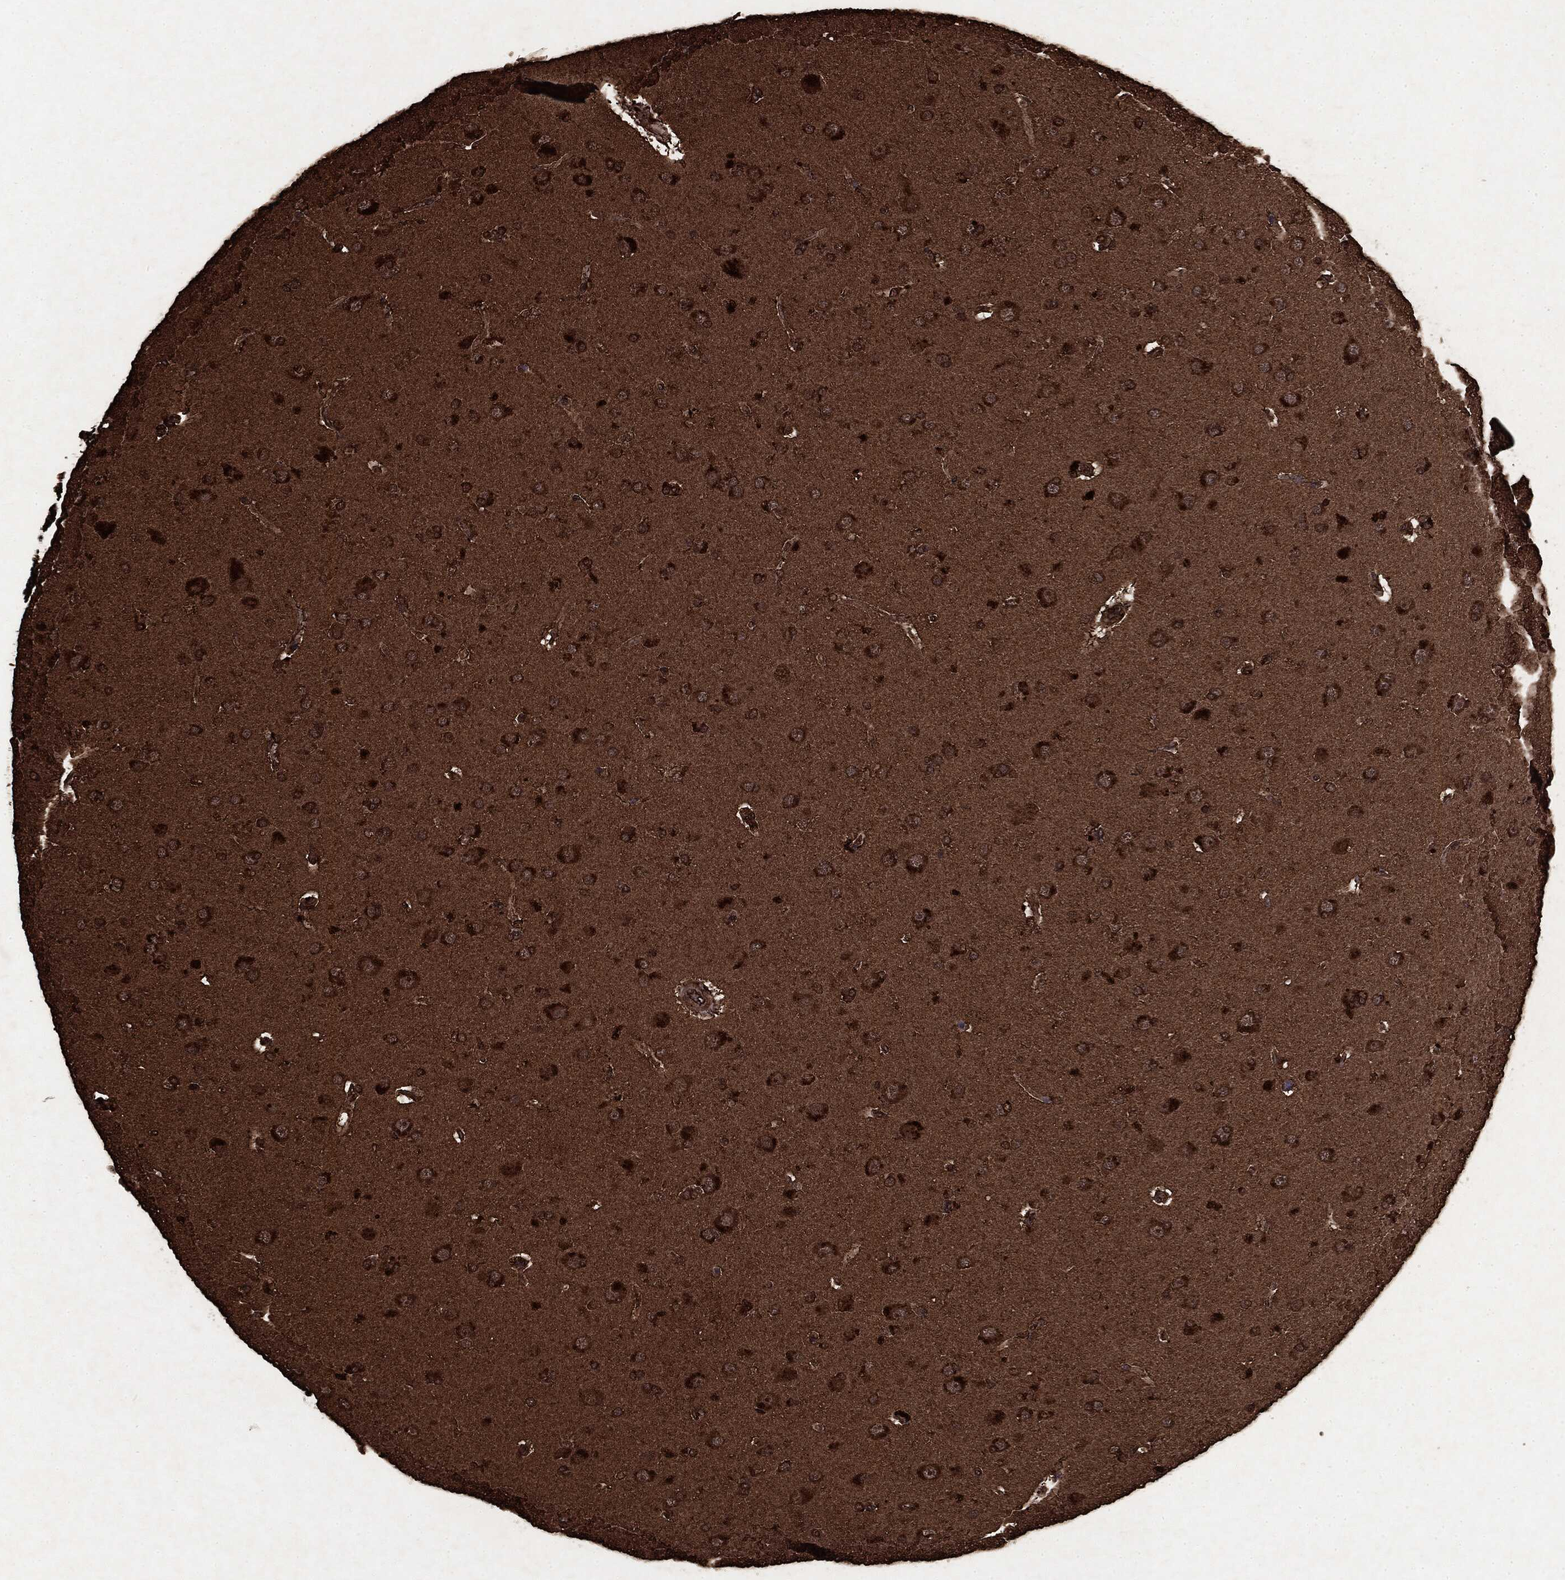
{"staining": {"intensity": "moderate", "quantity": ">75%", "location": "cytoplasmic/membranous"}, "tissue": "glioma", "cell_type": "Tumor cells", "image_type": "cancer", "snomed": [{"axis": "morphology", "description": "Glioma, malignant, NOS"}, {"axis": "topography", "description": "Cerebral cortex"}], "caption": "This image demonstrates IHC staining of glioma, with medium moderate cytoplasmic/membranous positivity in approximately >75% of tumor cells.", "gene": "ARAF", "patient": {"sex": "male", "age": 58}}